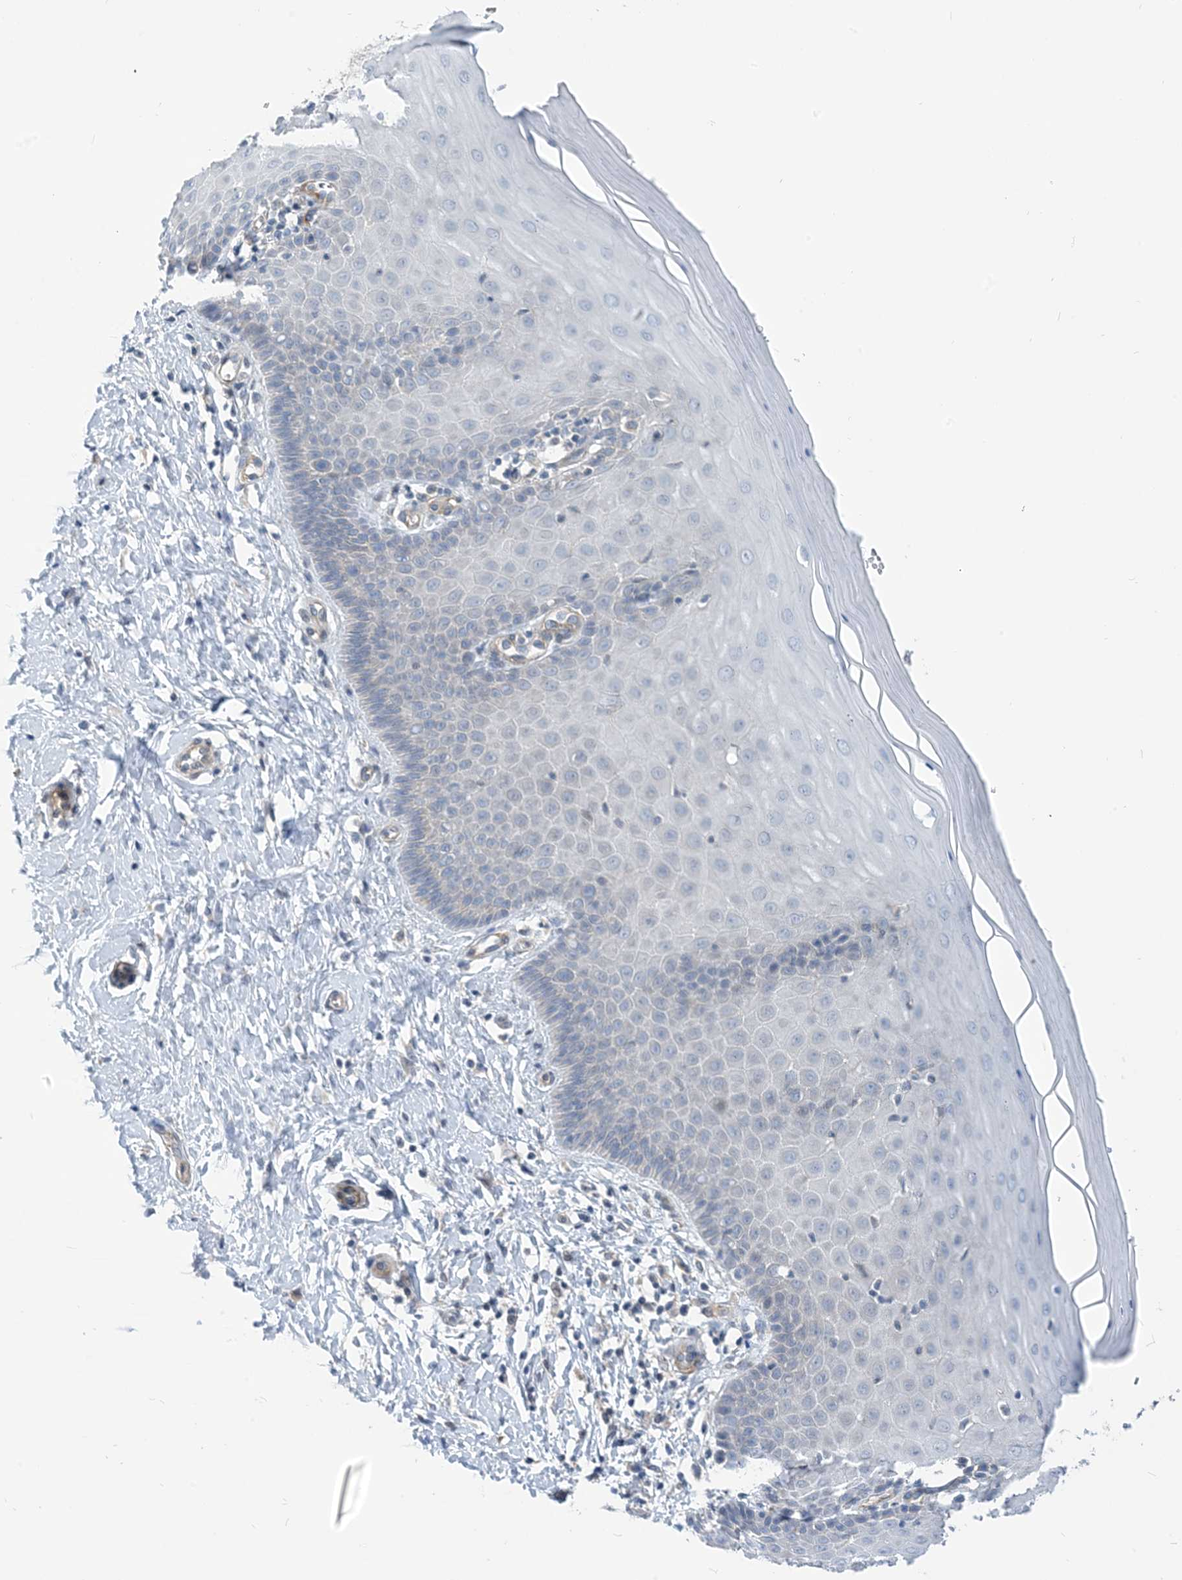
{"staining": {"intensity": "weak", "quantity": "<25%", "location": "cytoplasmic/membranous"}, "tissue": "cervix", "cell_type": "Glandular cells", "image_type": "normal", "snomed": [{"axis": "morphology", "description": "Normal tissue, NOS"}, {"axis": "topography", "description": "Cervix"}], "caption": "This is an immunohistochemistry (IHC) image of normal human cervix. There is no staining in glandular cells.", "gene": "PLEKHA3", "patient": {"sex": "female", "age": 55}}